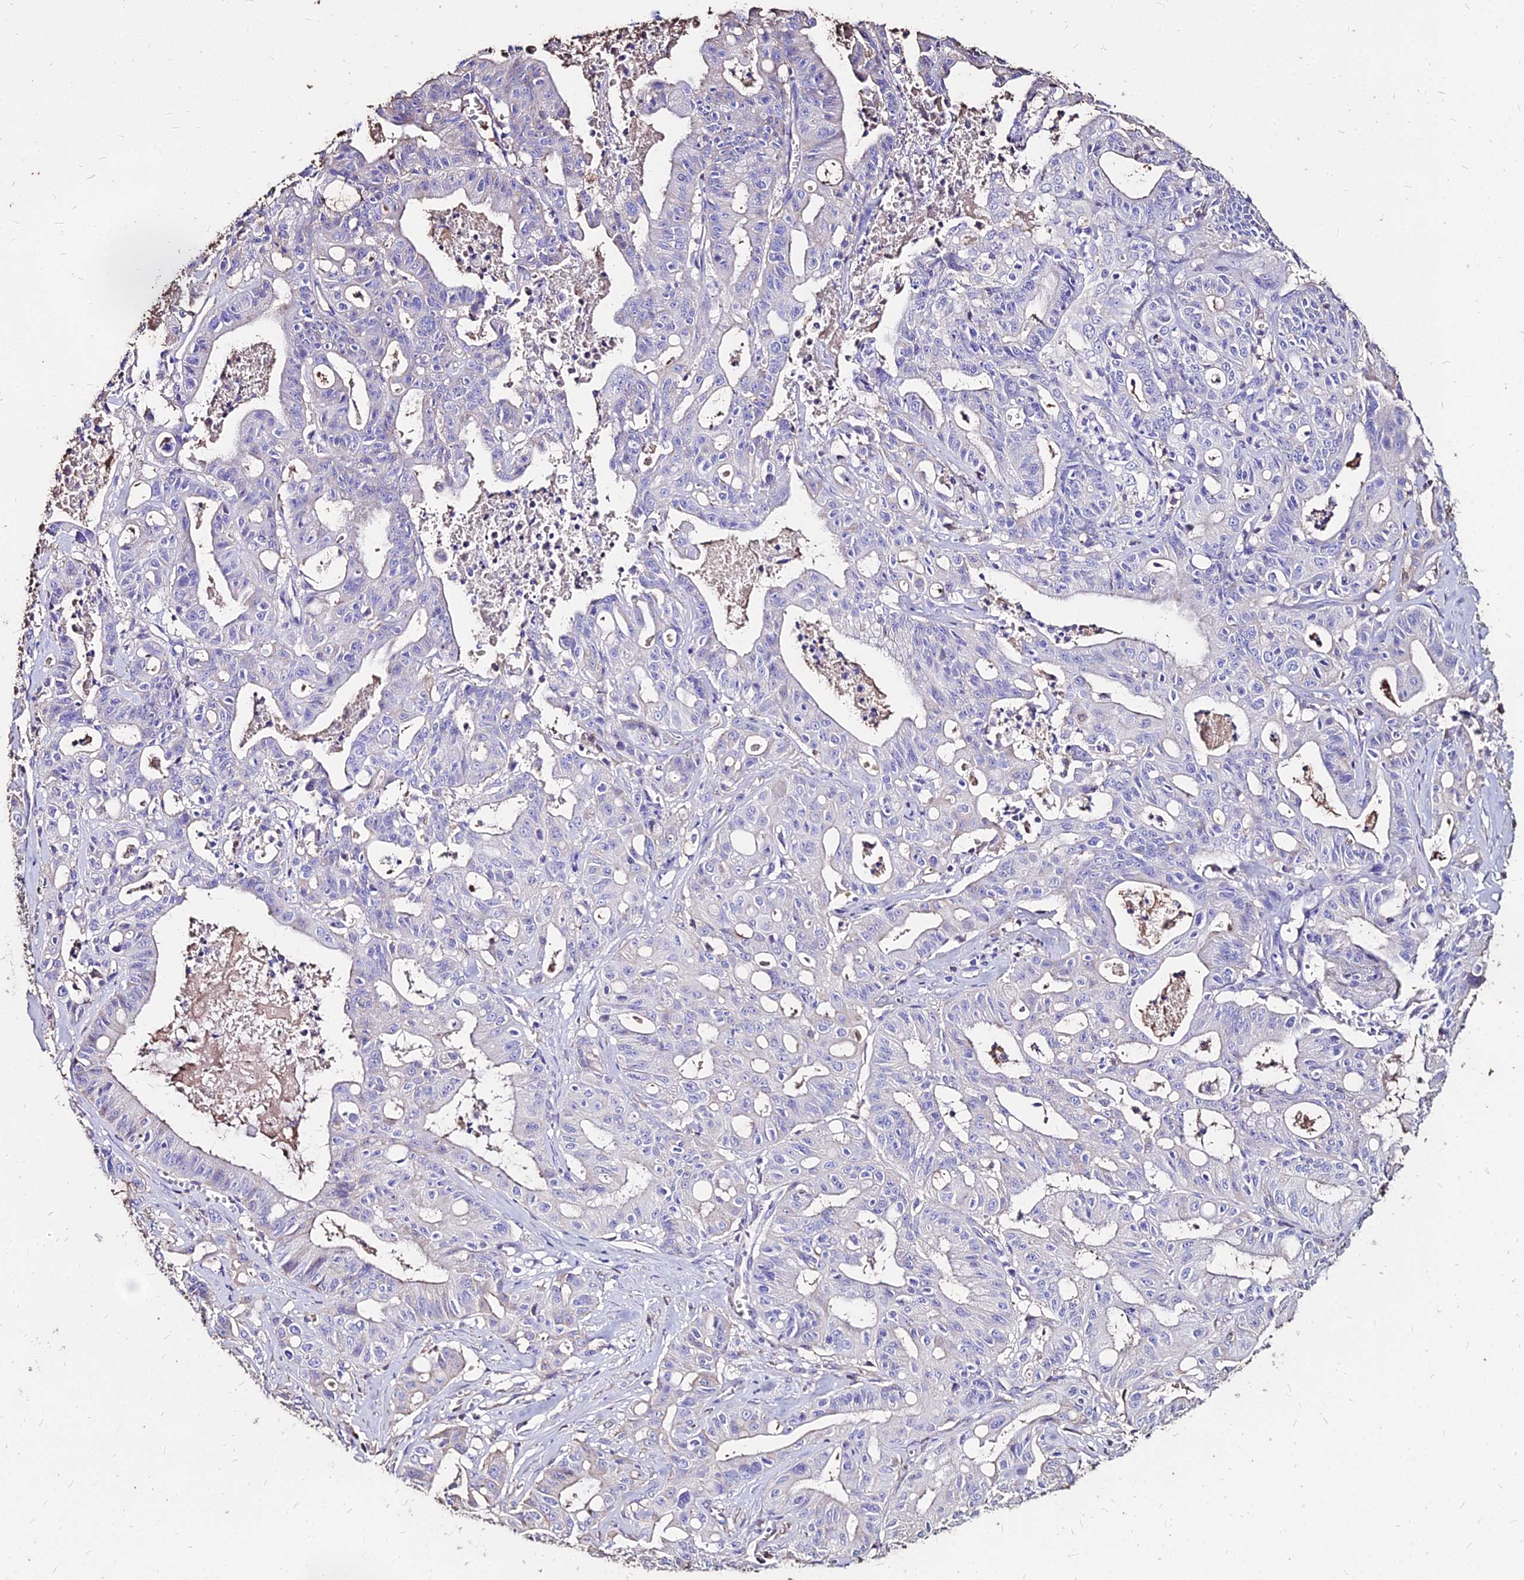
{"staining": {"intensity": "negative", "quantity": "none", "location": "none"}, "tissue": "ovarian cancer", "cell_type": "Tumor cells", "image_type": "cancer", "snomed": [{"axis": "morphology", "description": "Cystadenocarcinoma, mucinous, NOS"}, {"axis": "topography", "description": "Ovary"}], "caption": "DAB immunohistochemical staining of mucinous cystadenocarcinoma (ovarian) exhibits no significant expression in tumor cells.", "gene": "NME5", "patient": {"sex": "female", "age": 70}}